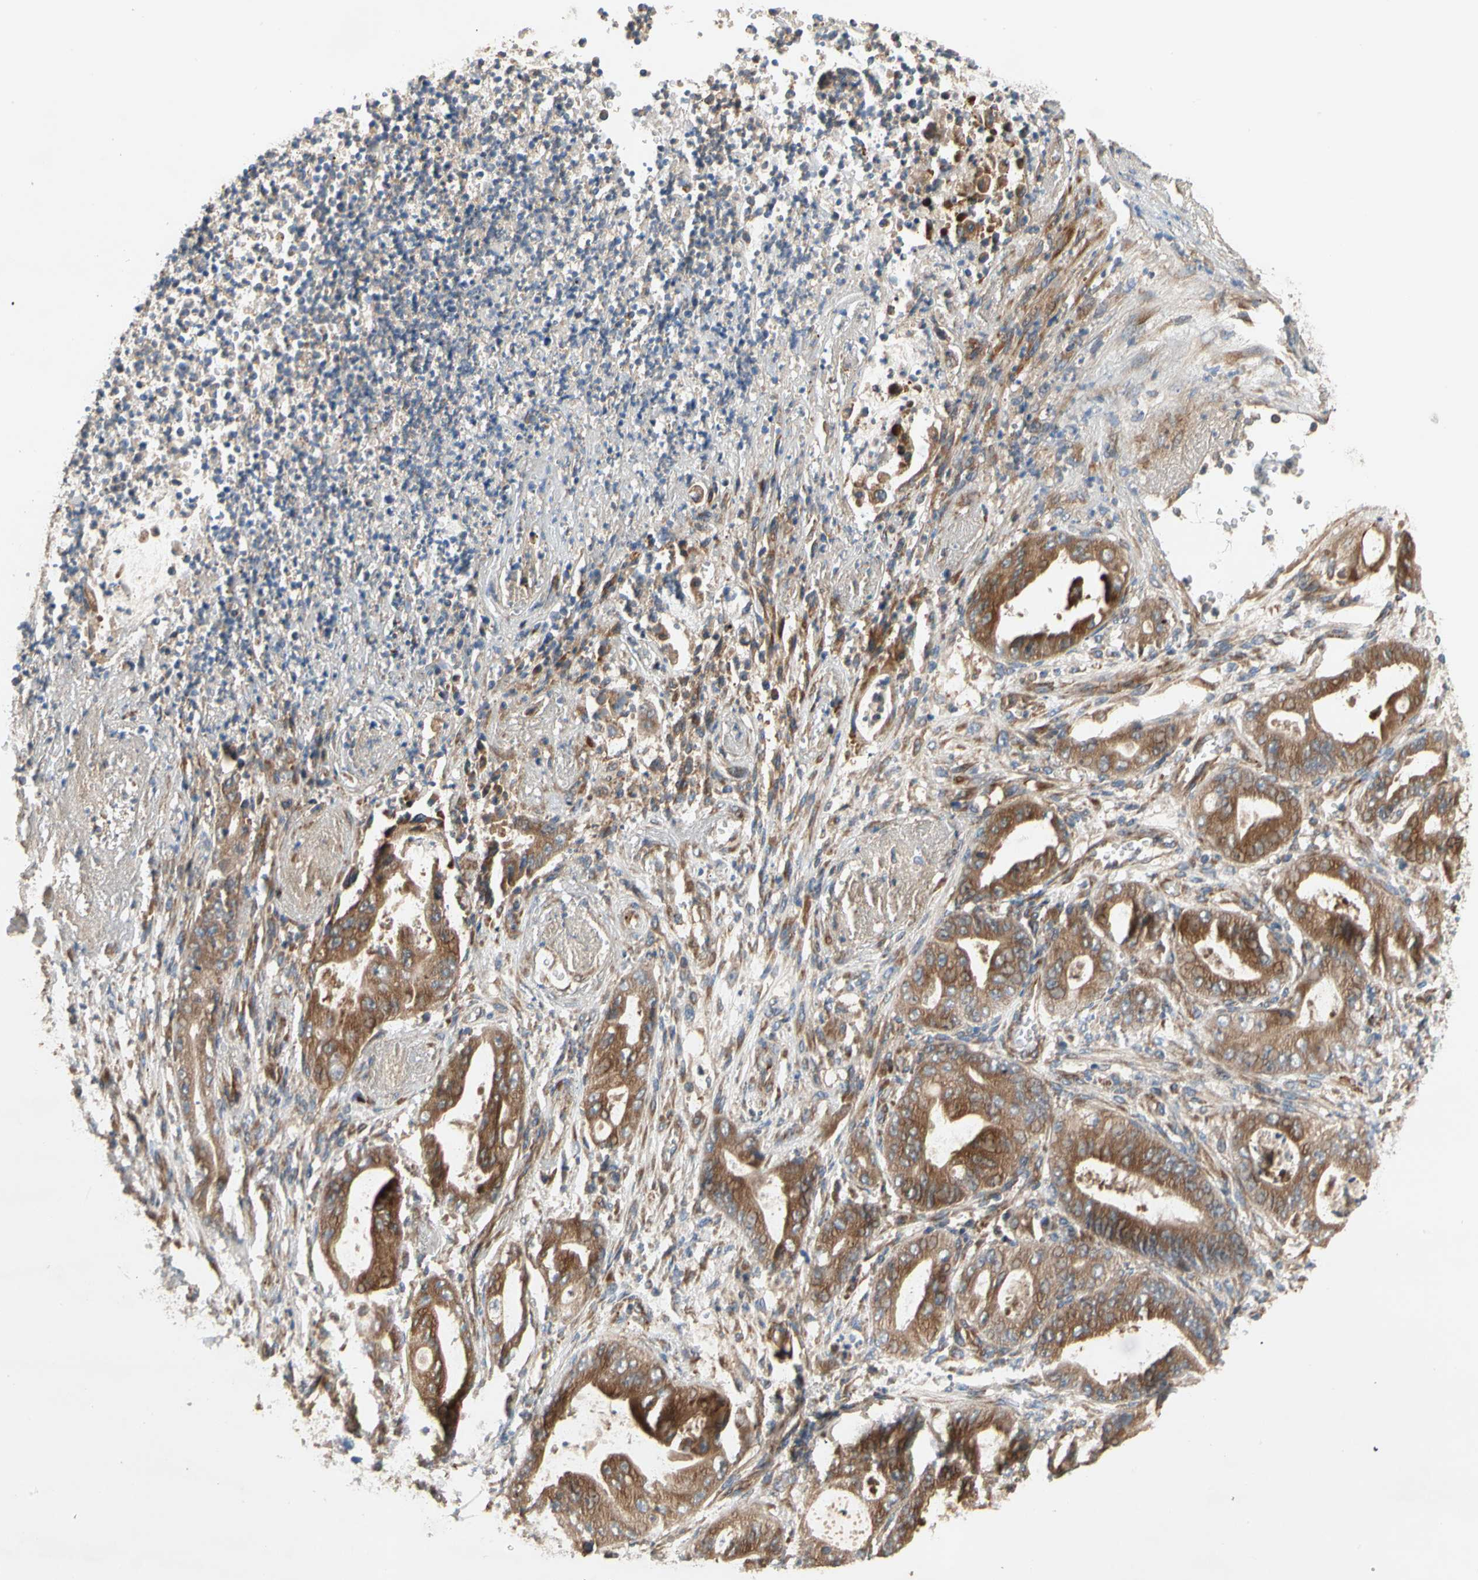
{"staining": {"intensity": "moderate", "quantity": ">75%", "location": "cytoplasmic/membranous"}, "tissue": "stomach cancer", "cell_type": "Tumor cells", "image_type": "cancer", "snomed": [{"axis": "morphology", "description": "Adenocarcinoma, NOS"}, {"axis": "topography", "description": "Stomach"}], "caption": "This image displays IHC staining of human stomach cancer (adenocarcinoma), with medium moderate cytoplasmic/membranous expression in approximately >75% of tumor cells.", "gene": "XYLT1", "patient": {"sex": "female", "age": 73}}